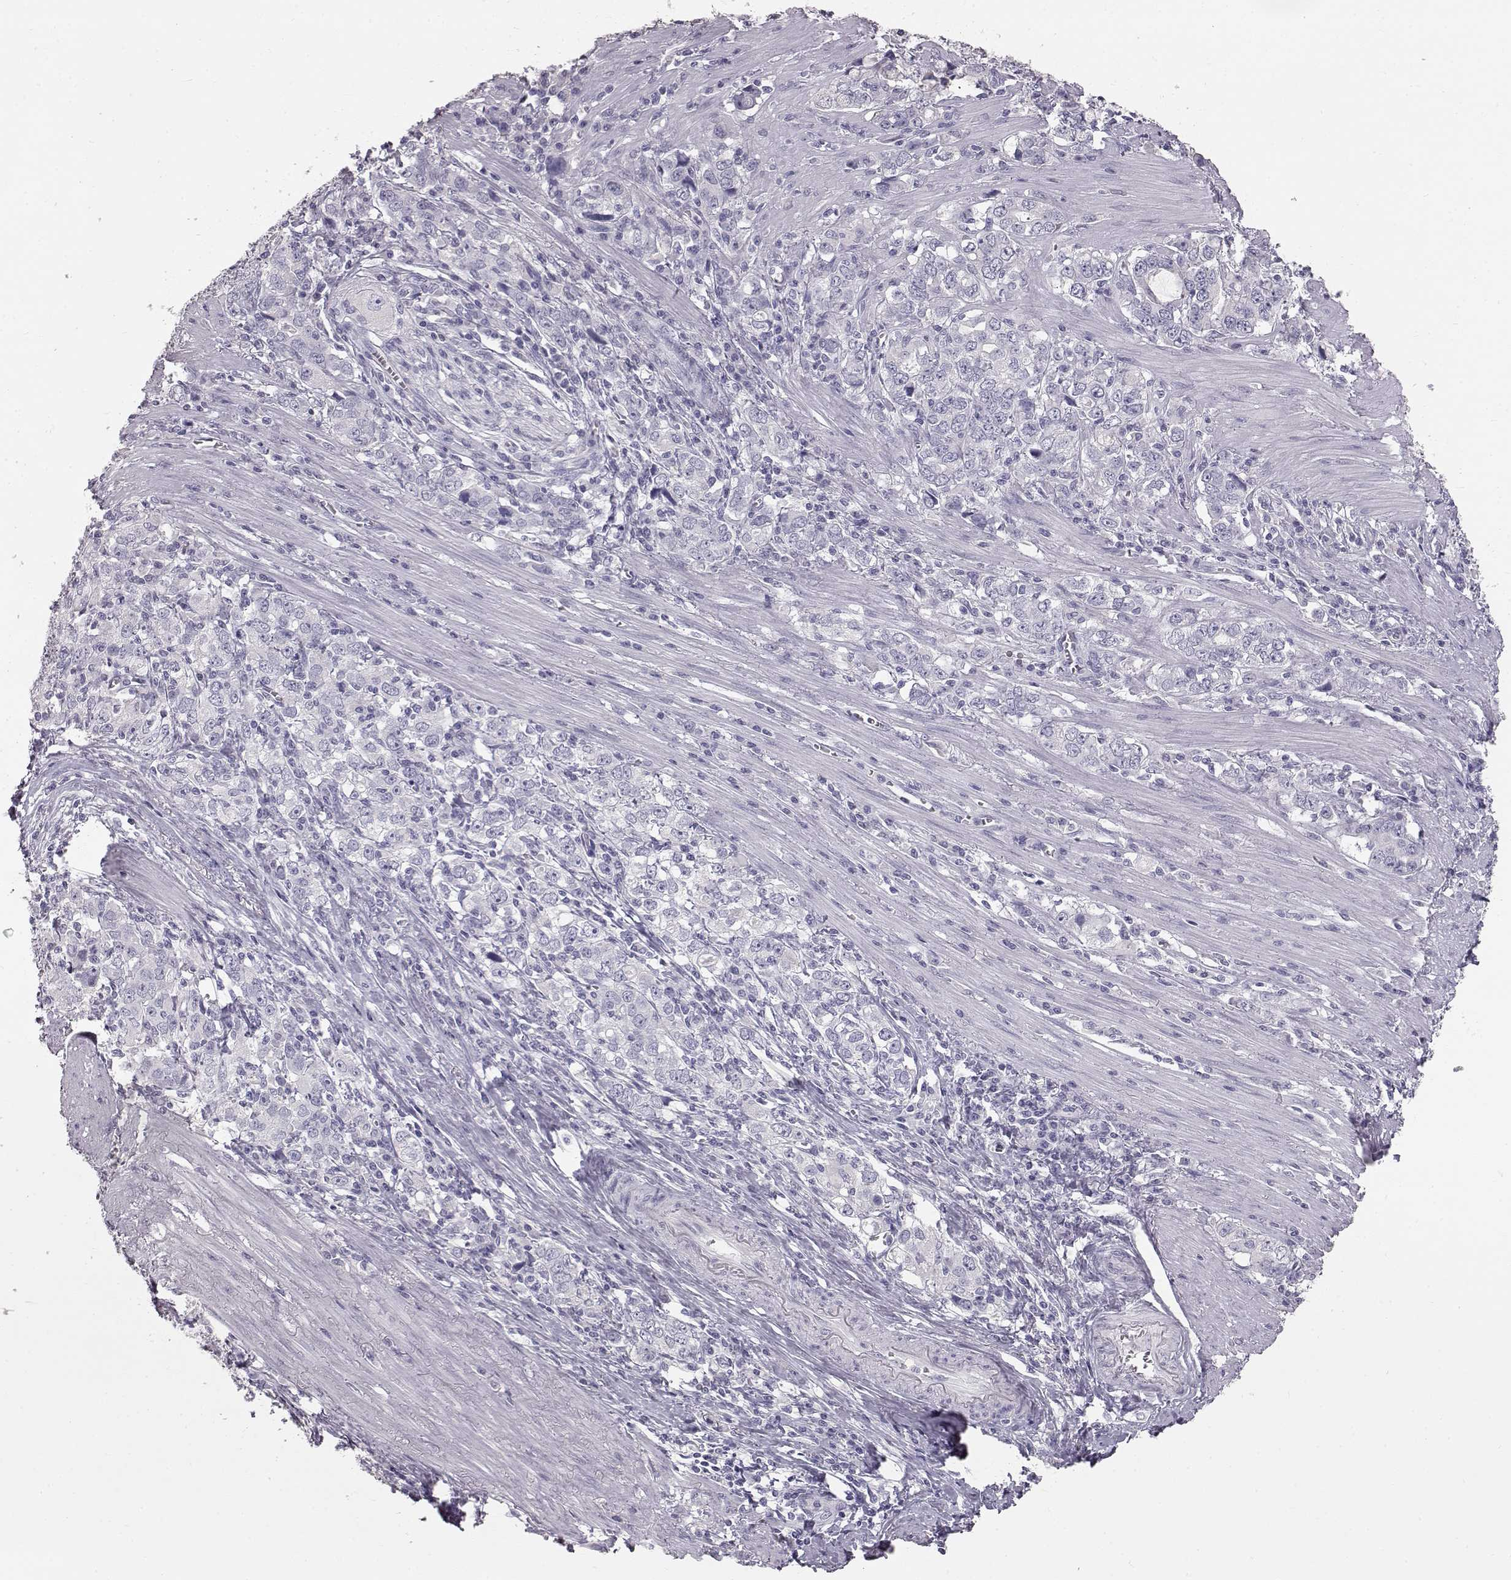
{"staining": {"intensity": "negative", "quantity": "none", "location": "none"}, "tissue": "stomach cancer", "cell_type": "Tumor cells", "image_type": "cancer", "snomed": [{"axis": "morphology", "description": "Adenocarcinoma, NOS"}, {"axis": "topography", "description": "Stomach, lower"}], "caption": "Immunohistochemical staining of human stomach cancer (adenocarcinoma) reveals no significant positivity in tumor cells. The staining was performed using DAB (3,3'-diaminobenzidine) to visualize the protein expression in brown, while the nuclei were stained in blue with hematoxylin (Magnification: 20x).", "gene": "KRT33A", "patient": {"sex": "female", "age": 72}}